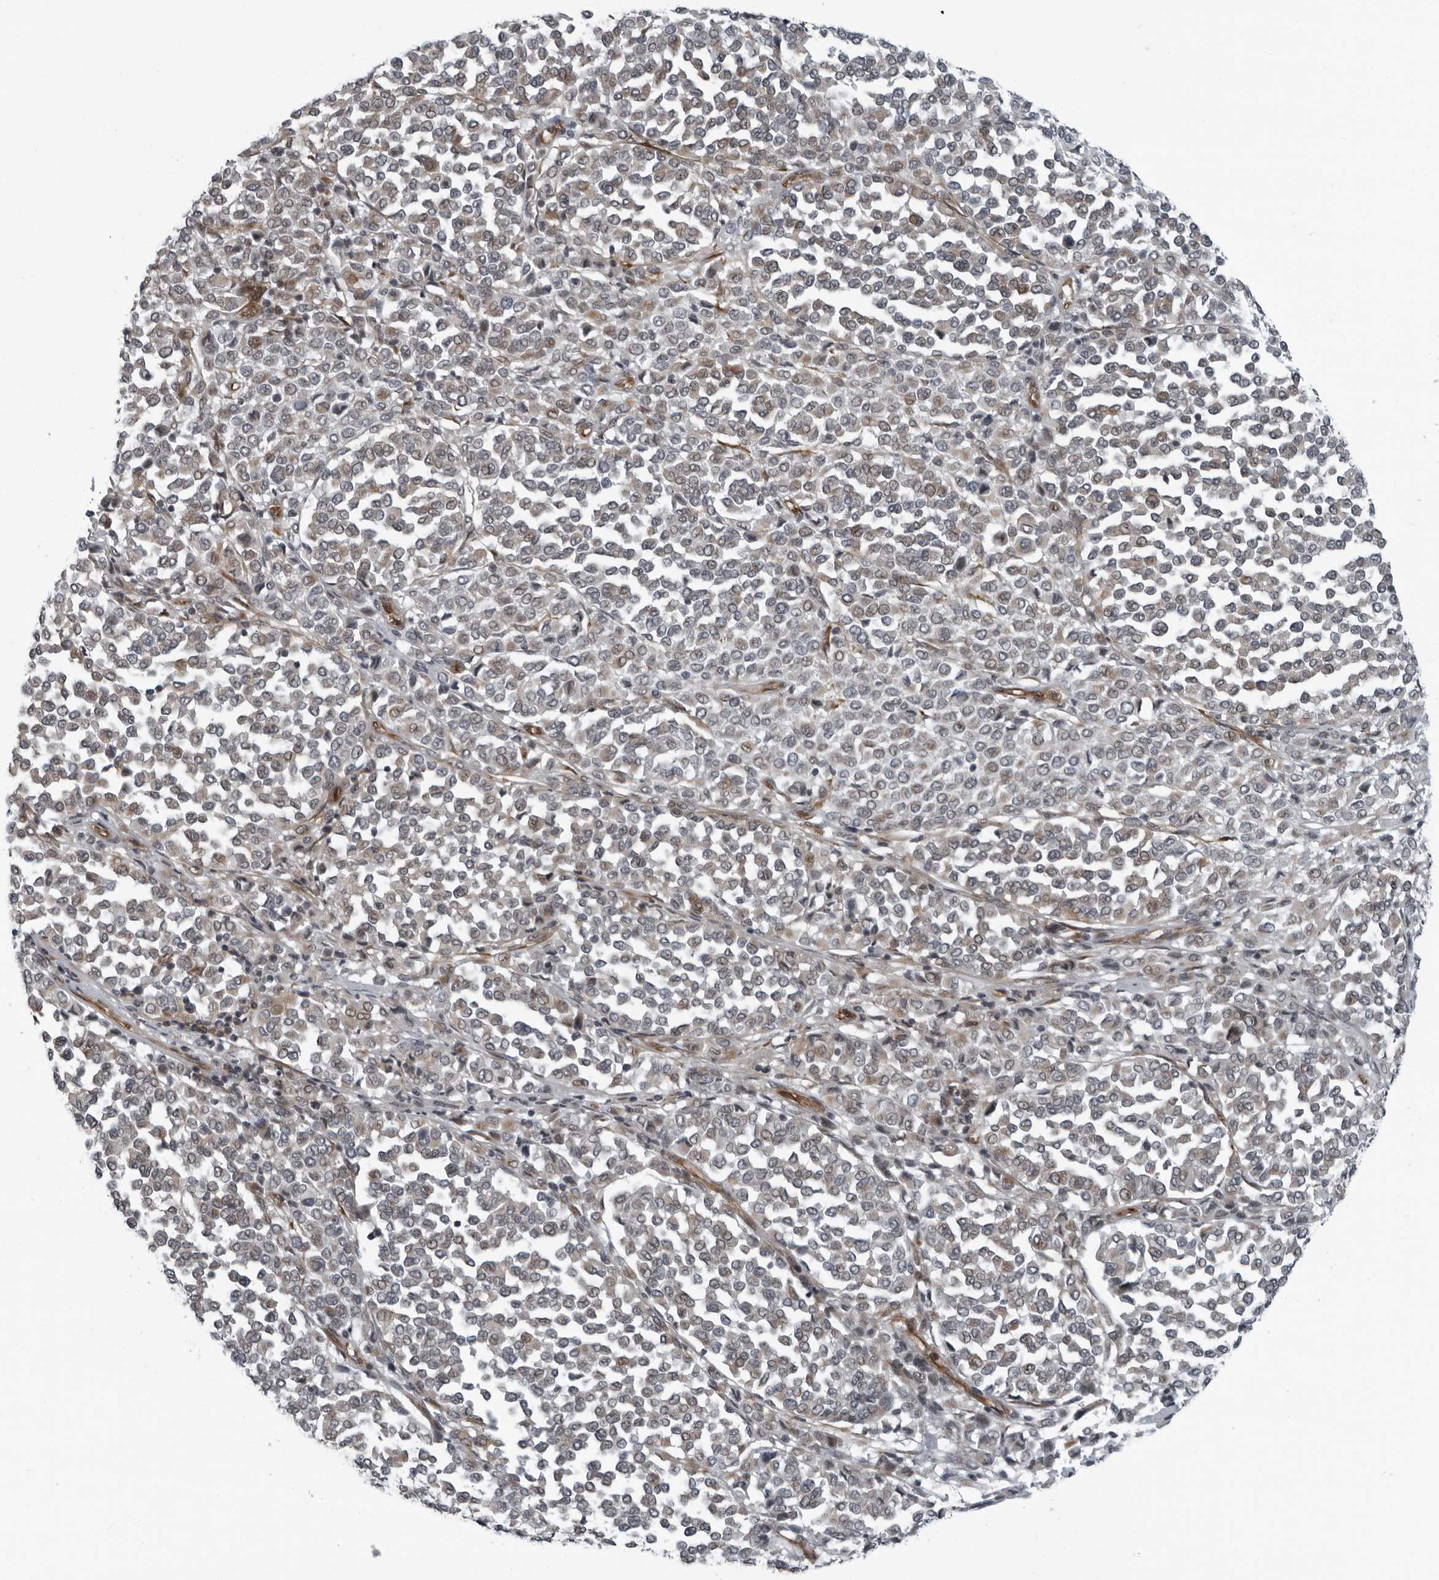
{"staining": {"intensity": "negative", "quantity": "none", "location": "none"}, "tissue": "melanoma", "cell_type": "Tumor cells", "image_type": "cancer", "snomed": [{"axis": "morphology", "description": "Malignant melanoma, Metastatic site"}, {"axis": "topography", "description": "Pancreas"}], "caption": "An IHC histopathology image of malignant melanoma (metastatic site) is shown. There is no staining in tumor cells of malignant melanoma (metastatic site).", "gene": "FAM102B", "patient": {"sex": "female", "age": 30}}